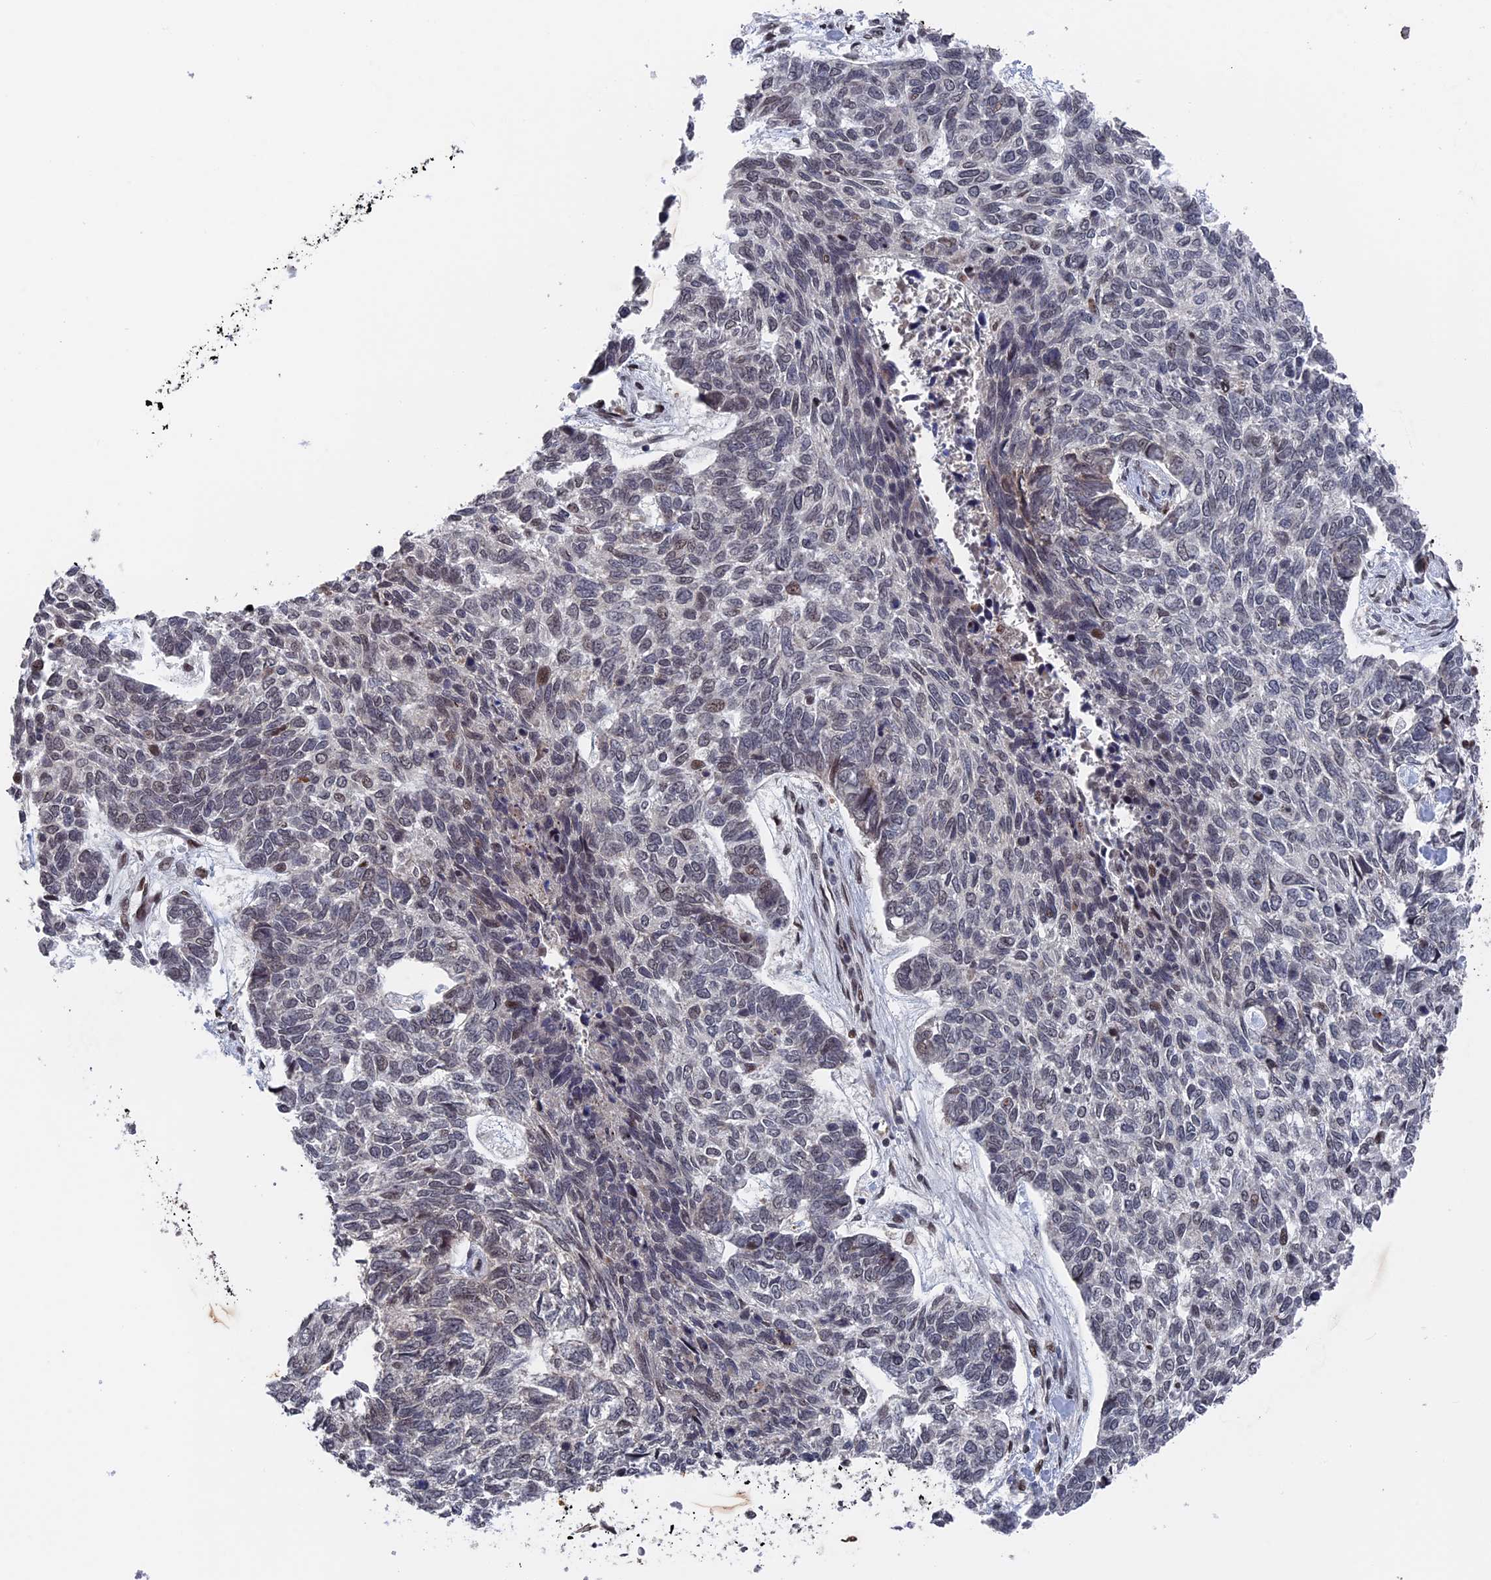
{"staining": {"intensity": "negative", "quantity": "none", "location": "none"}, "tissue": "skin cancer", "cell_type": "Tumor cells", "image_type": "cancer", "snomed": [{"axis": "morphology", "description": "Basal cell carcinoma"}, {"axis": "topography", "description": "Skin"}], "caption": "Skin cancer was stained to show a protein in brown. There is no significant staining in tumor cells.", "gene": "NR2C2AP", "patient": {"sex": "female", "age": 65}}